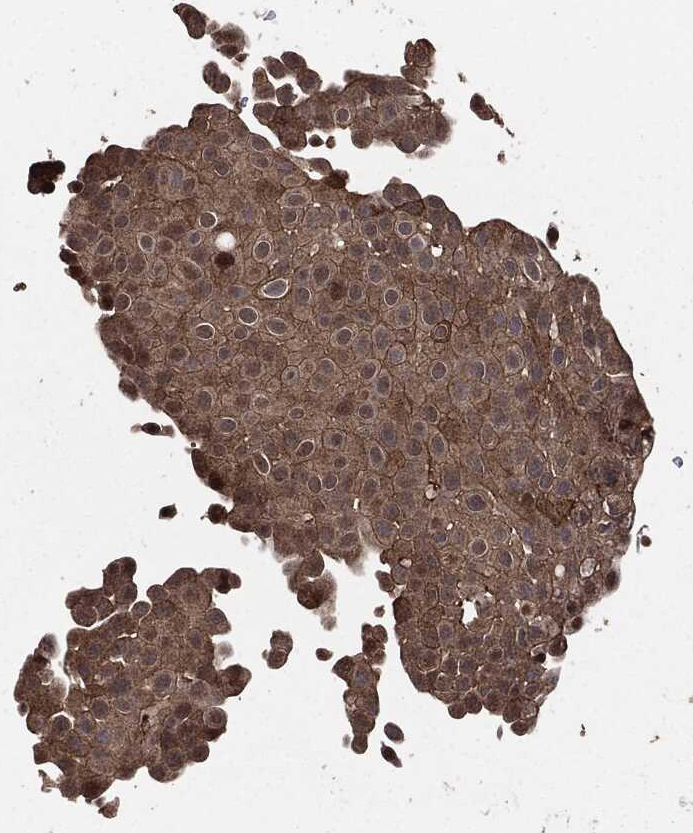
{"staining": {"intensity": "strong", "quantity": "<25%", "location": "nuclear"}, "tissue": "urothelial cancer", "cell_type": "Tumor cells", "image_type": "cancer", "snomed": [{"axis": "morphology", "description": "Urothelial carcinoma, Low grade"}, {"axis": "topography", "description": "Urinary bladder"}], "caption": "Immunohistochemistry (IHC) histopathology image of neoplastic tissue: low-grade urothelial carcinoma stained using immunohistochemistry (IHC) displays medium levels of strong protein expression localized specifically in the nuclear of tumor cells, appearing as a nuclear brown color.", "gene": "EGFR", "patient": {"sex": "male", "age": 78}}